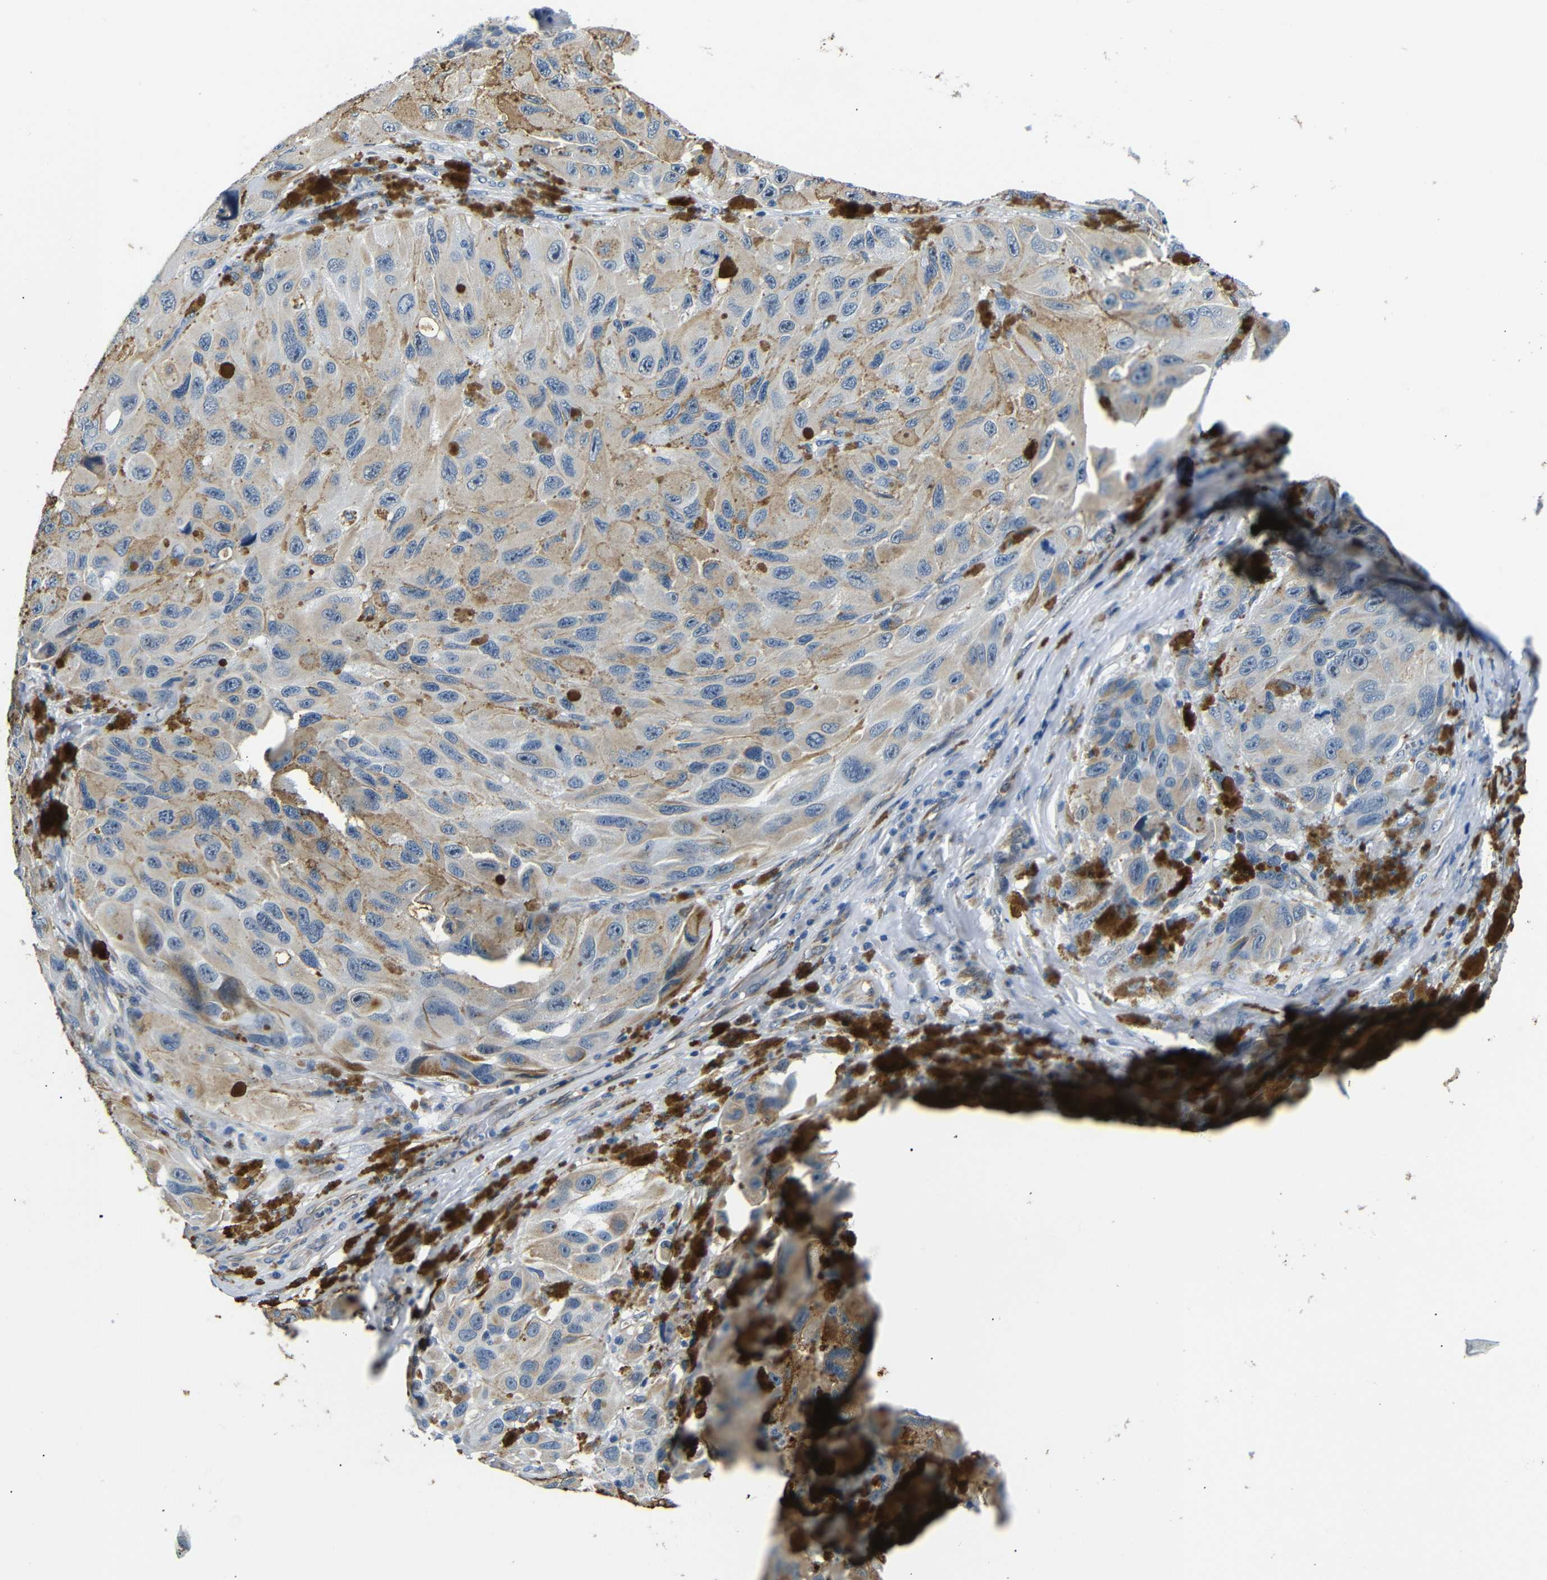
{"staining": {"intensity": "weak", "quantity": ">75%", "location": "cytoplasmic/membranous"}, "tissue": "melanoma", "cell_type": "Tumor cells", "image_type": "cancer", "snomed": [{"axis": "morphology", "description": "Malignant melanoma, NOS"}, {"axis": "topography", "description": "Skin"}], "caption": "Brown immunohistochemical staining in melanoma shows weak cytoplasmic/membranous staining in approximately >75% of tumor cells. (Brightfield microscopy of DAB IHC at high magnification).", "gene": "TAFA1", "patient": {"sex": "female", "age": 73}}